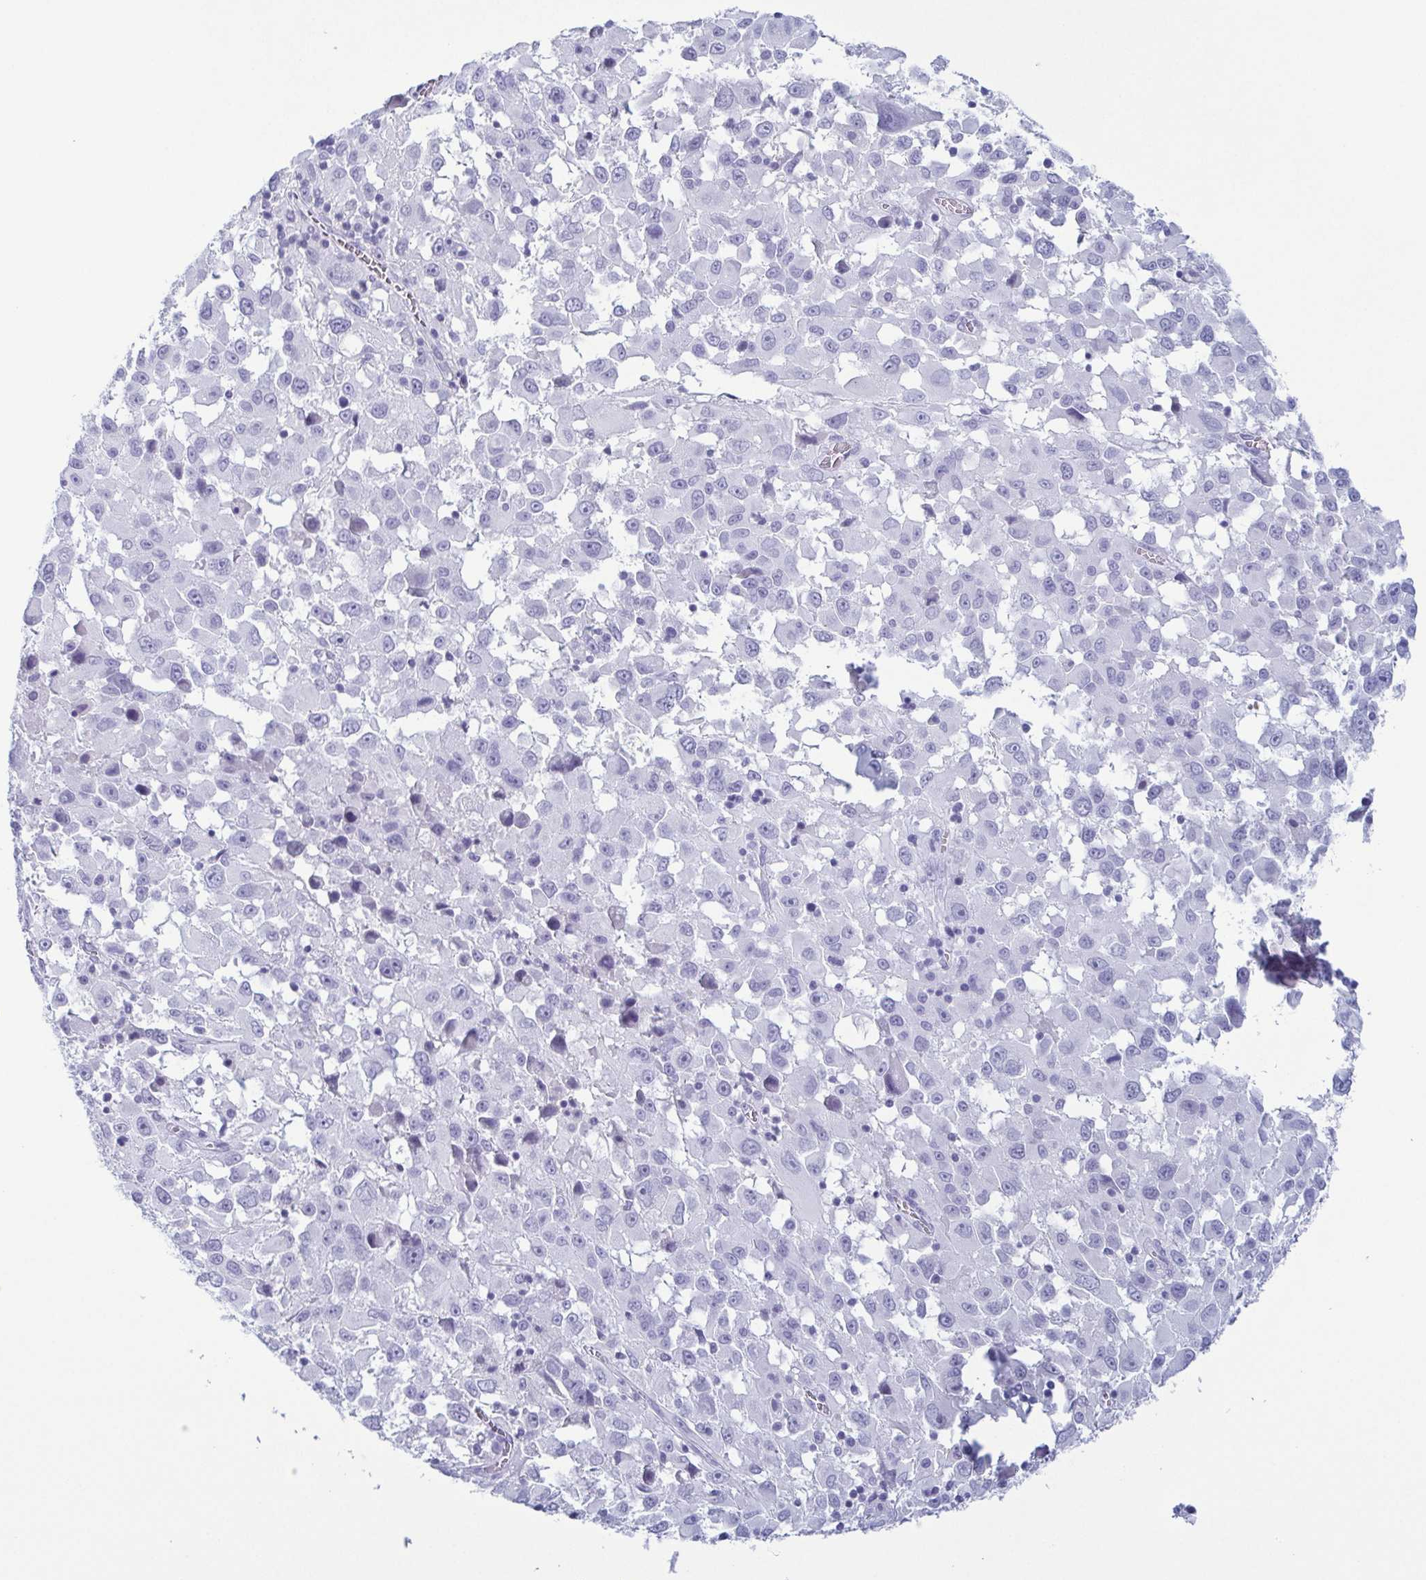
{"staining": {"intensity": "negative", "quantity": "none", "location": "none"}, "tissue": "melanoma", "cell_type": "Tumor cells", "image_type": "cancer", "snomed": [{"axis": "morphology", "description": "Malignant melanoma, Metastatic site"}, {"axis": "topography", "description": "Soft tissue"}], "caption": "This histopathology image is of melanoma stained with immunohistochemistry to label a protein in brown with the nuclei are counter-stained blue. There is no expression in tumor cells.", "gene": "KRT10", "patient": {"sex": "male", "age": 50}}